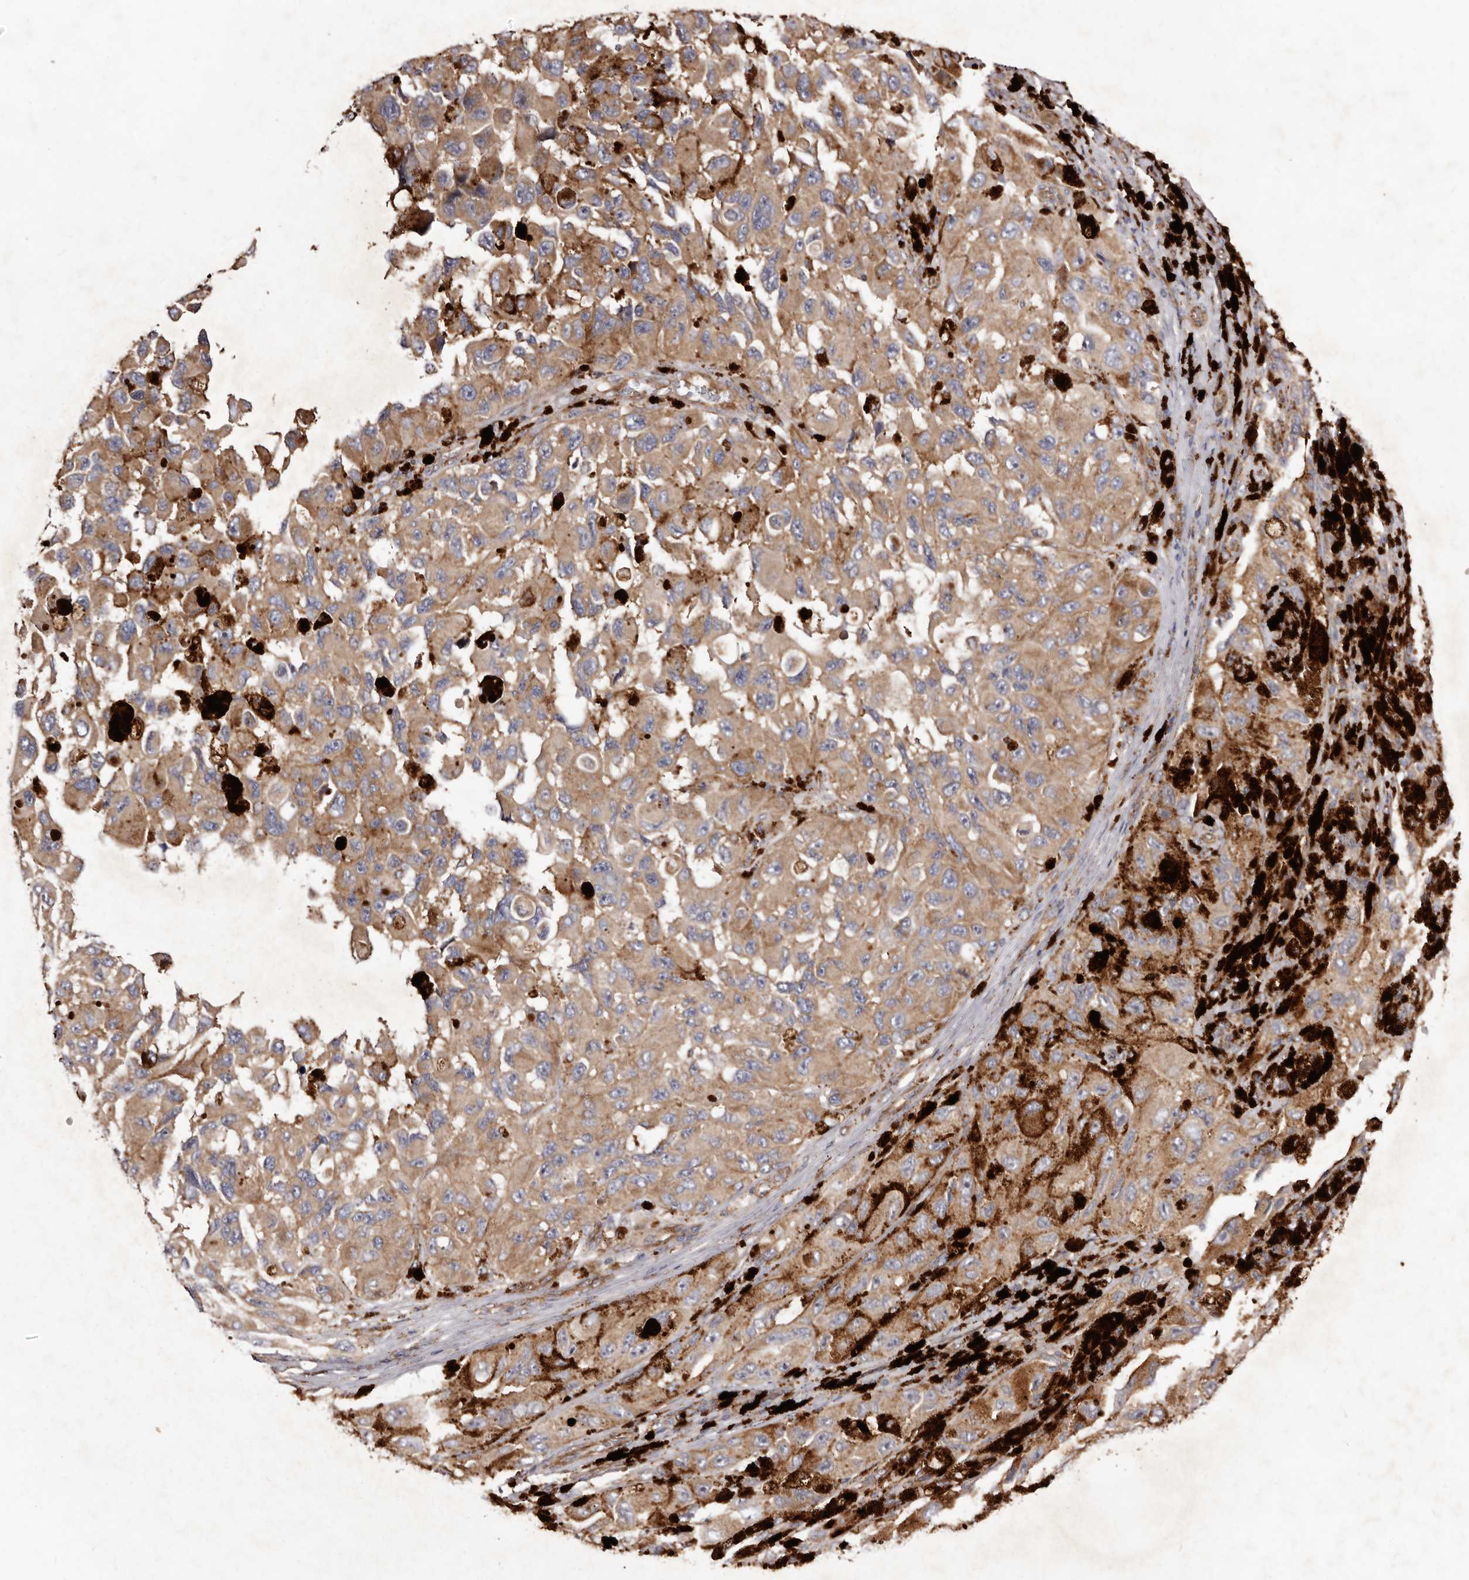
{"staining": {"intensity": "moderate", "quantity": ">75%", "location": "cytoplasmic/membranous"}, "tissue": "melanoma", "cell_type": "Tumor cells", "image_type": "cancer", "snomed": [{"axis": "morphology", "description": "Malignant melanoma, NOS"}, {"axis": "topography", "description": "Skin"}], "caption": "The immunohistochemical stain highlights moderate cytoplasmic/membranous positivity in tumor cells of malignant melanoma tissue.", "gene": "LUZP1", "patient": {"sex": "female", "age": 73}}